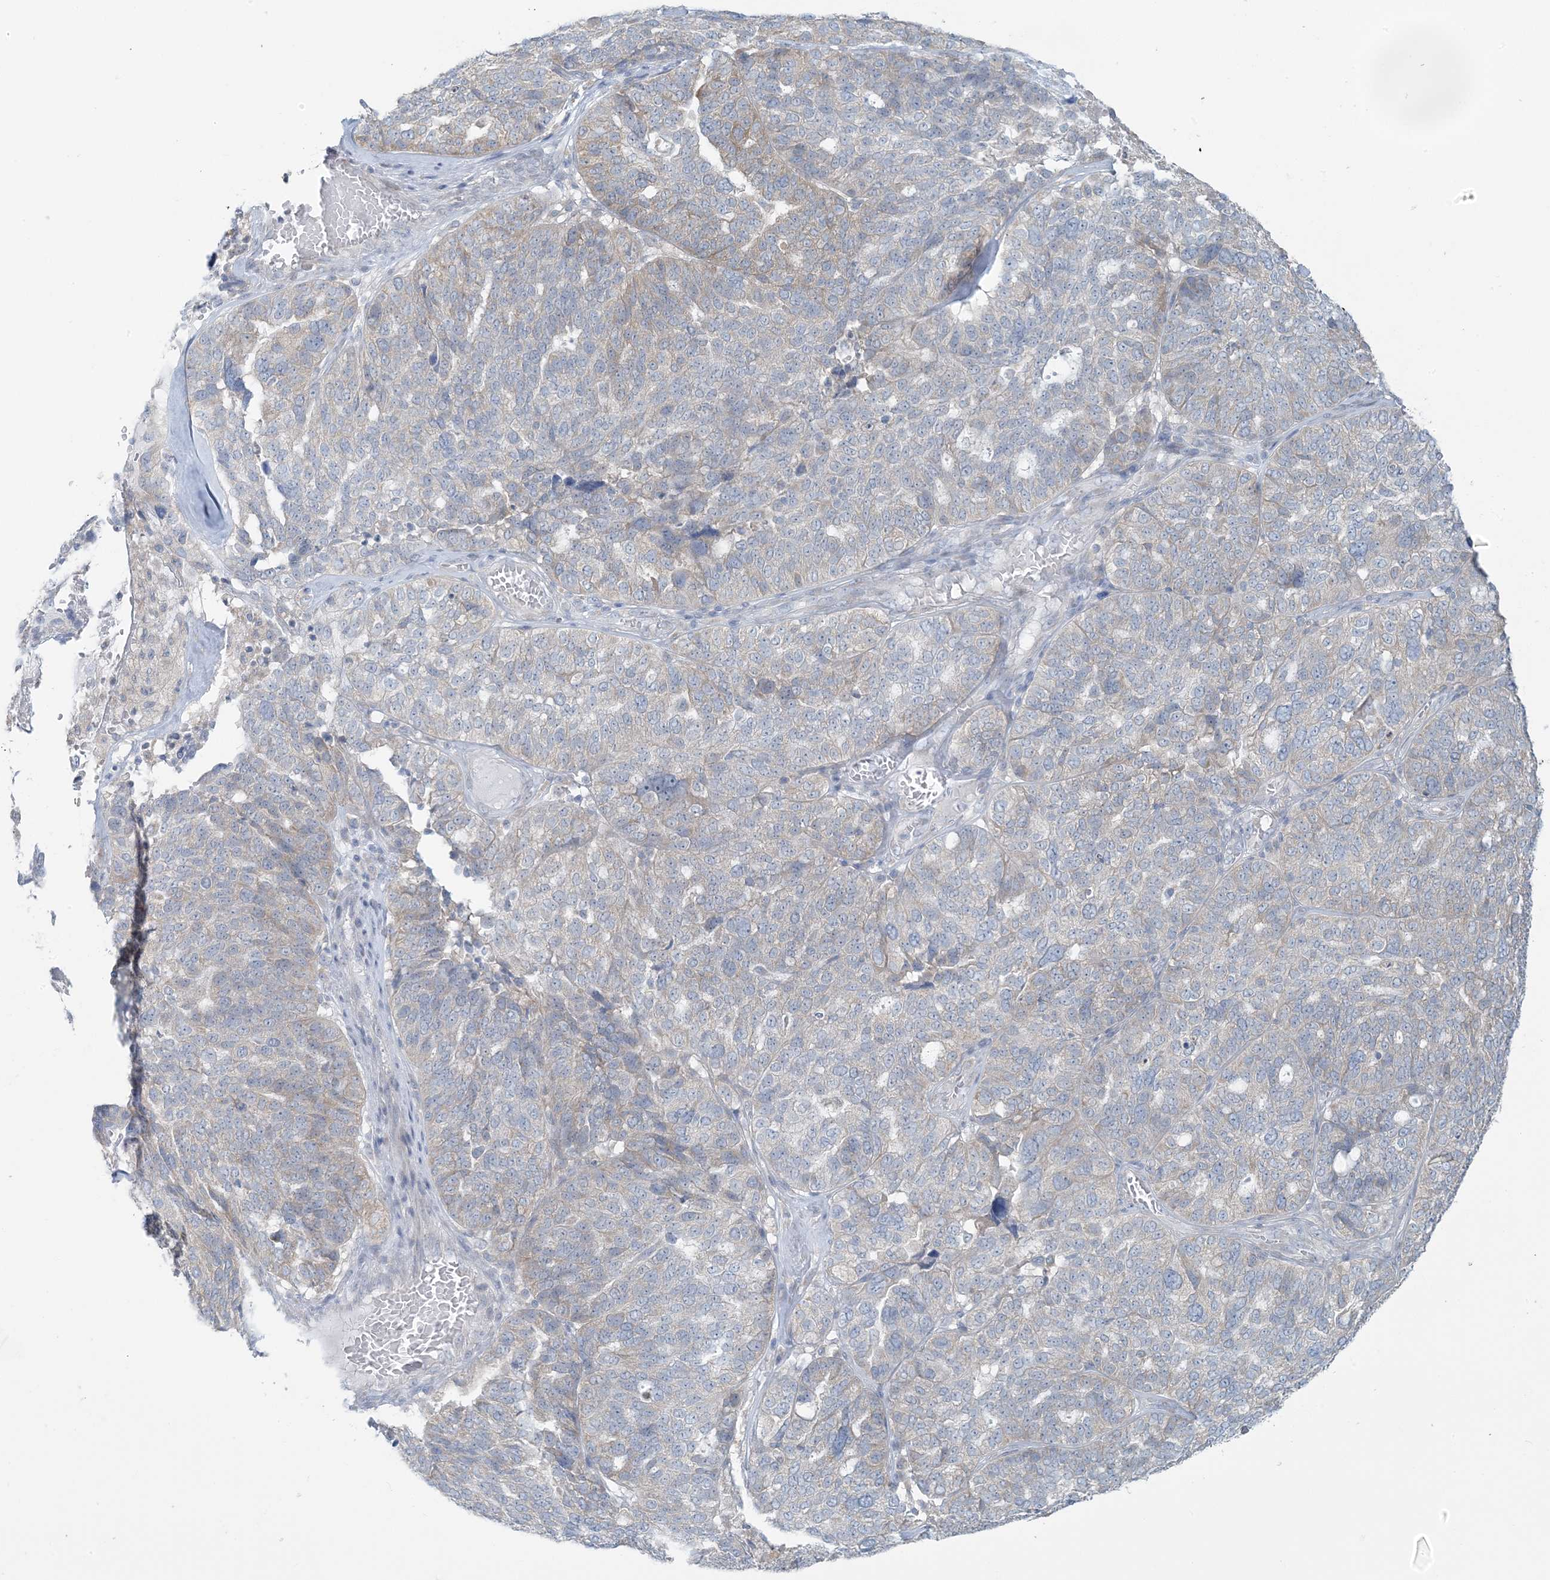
{"staining": {"intensity": "weak", "quantity": "<25%", "location": "cytoplasmic/membranous"}, "tissue": "ovarian cancer", "cell_type": "Tumor cells", "image_type": "cancer", "snomed": [{"axis": "morphology", "description": "Cystadenocarcinoma, serous, NOS"}, {"axis": "topography", "description": "Ovary"}], "caption": "Immunohistochemical staining of serous cystadenocarcinoma (ovarian) displays no significant staining in tumor cells. (DAB immunohistochemistry (IHC) with hematoxylin counter stain).", "gene": "EEFSEC", "patient": {"sex": "female", "age": 59}}